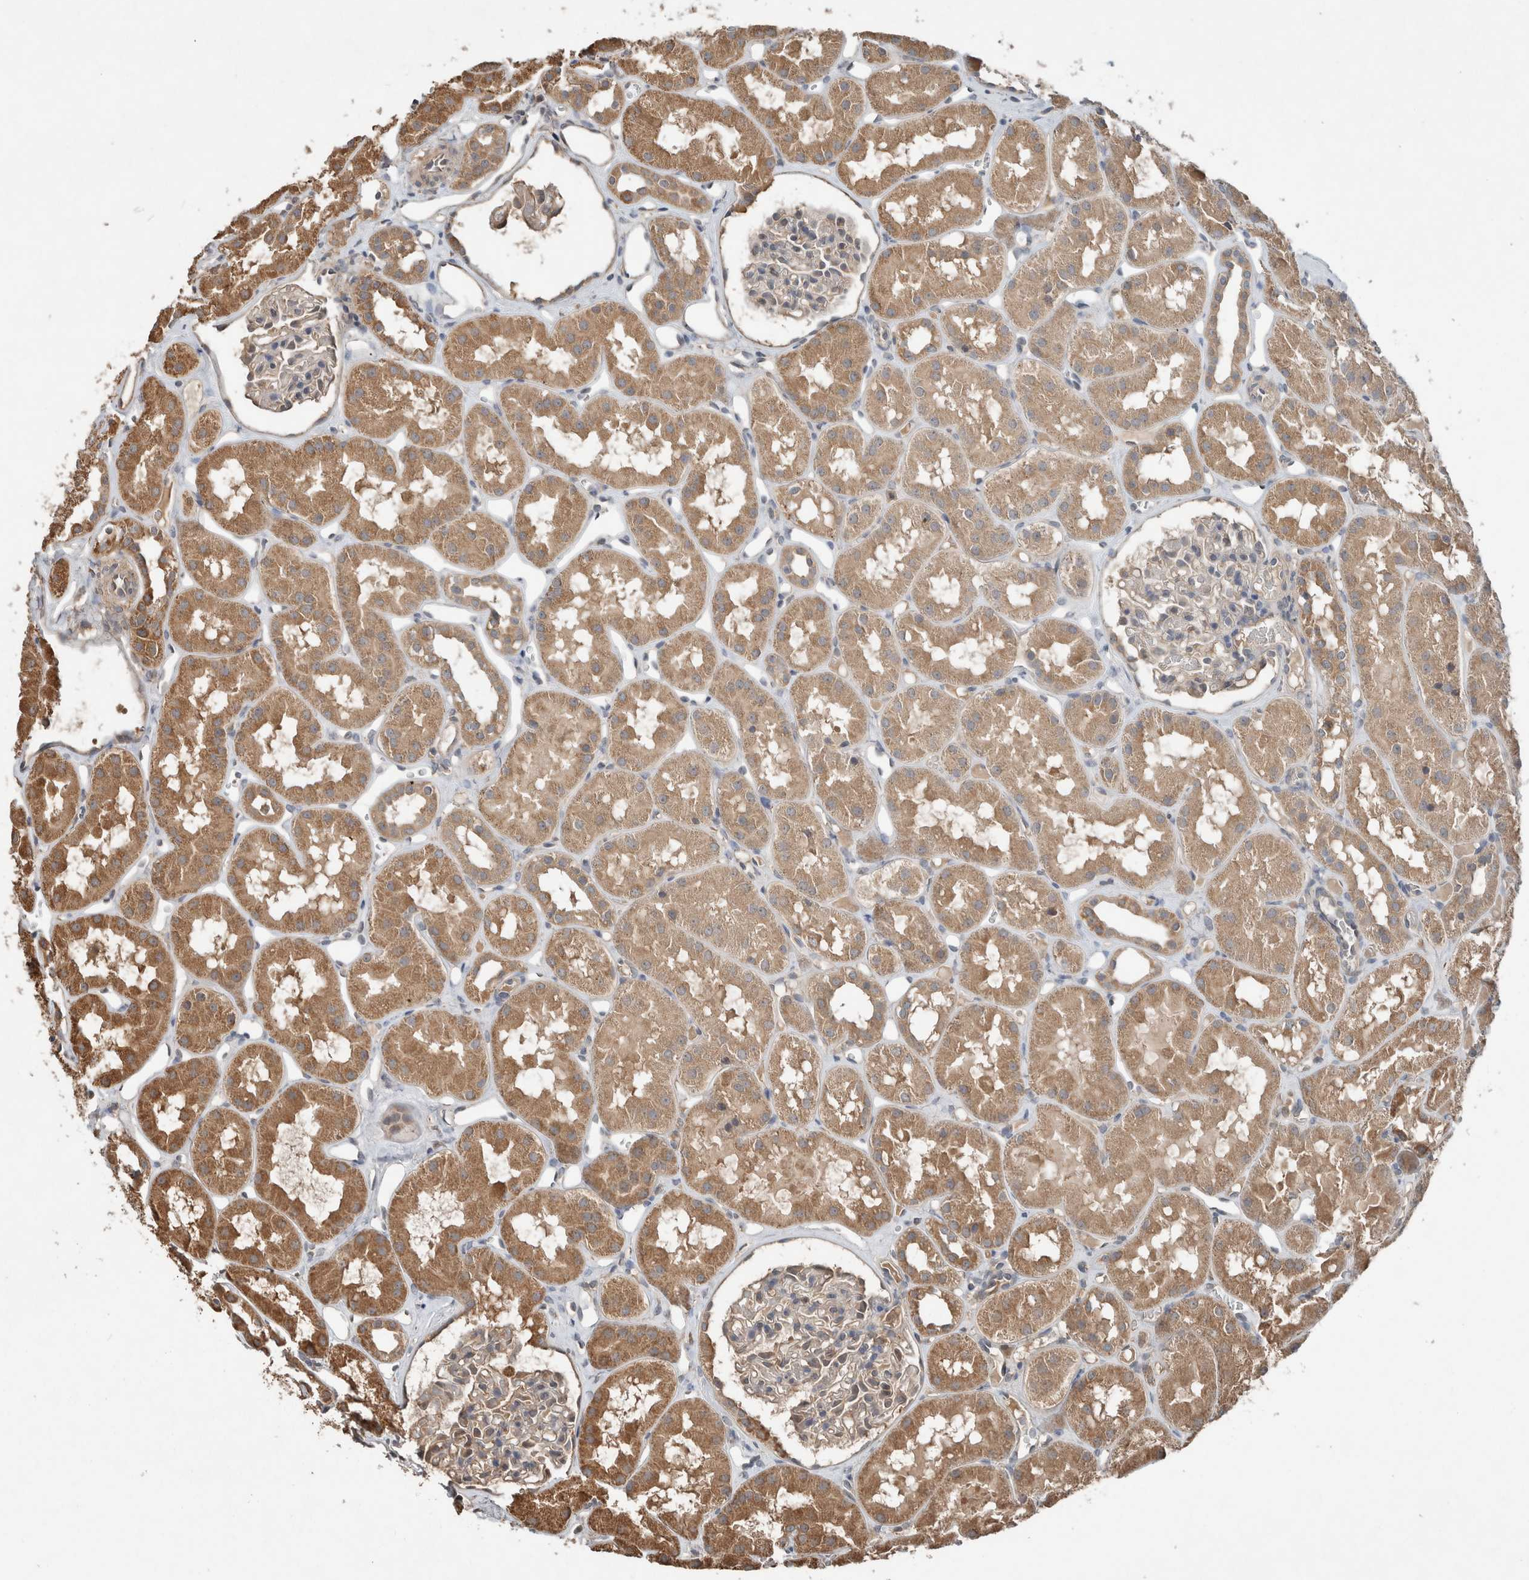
{"staining": {"intensity": "weak", "quantity": "<25%", "location": "cytoplasmic/membranous"}, "tissue": "kidney", "cell_type": "Cells in glomeruli", "image_type": "normal", "snomed": [{"axis": "morphology", "description": "Normal tissue, NOS"}, {"axis": "topography", "description": "Kidney"}], "caption": "This is an immunohistochemistry photomicrograph of benign human kidney. There is no expression in cells in glomeruli.", "gene": "KLK14", "patient": {"sex": "male", "age": 16}}